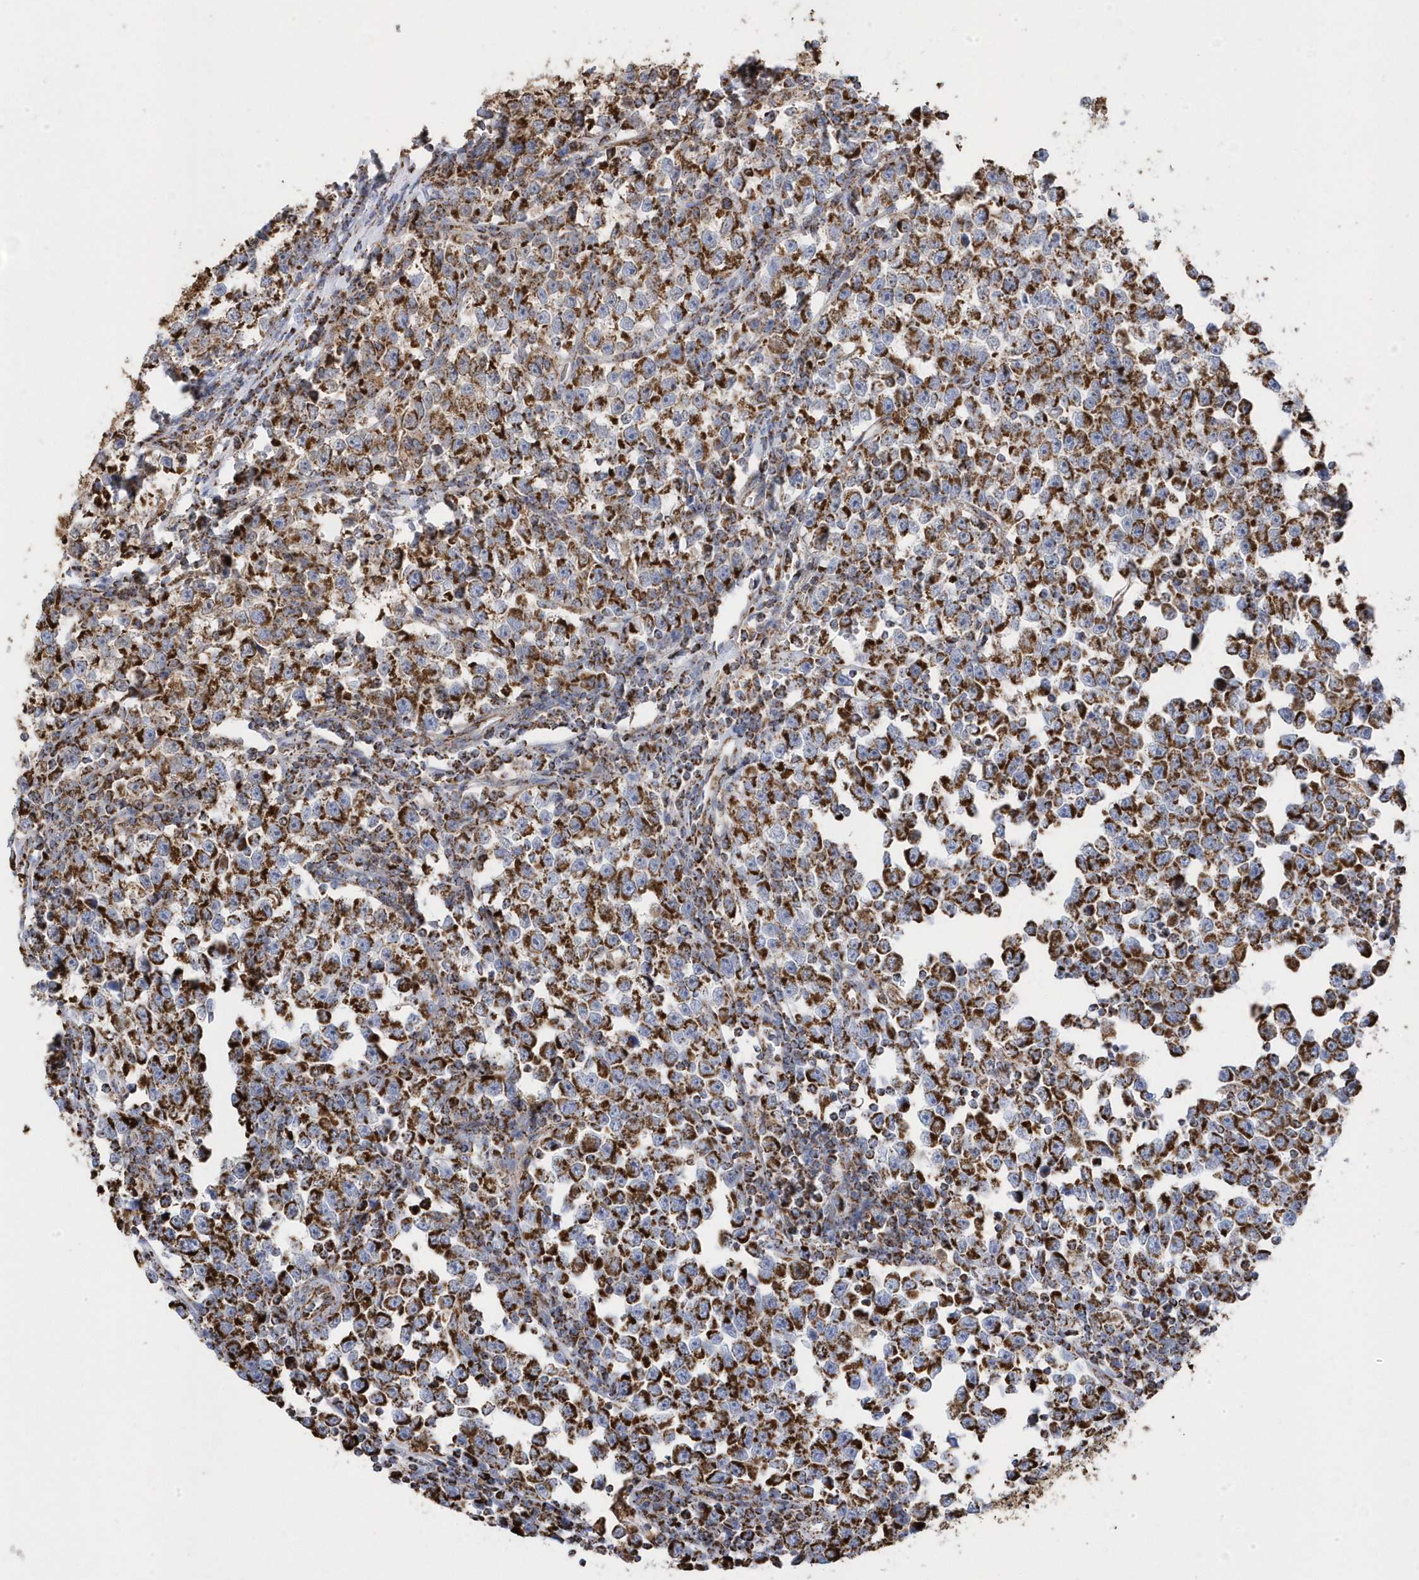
{"staining": {"intensity": "strong", "quantity": ">75%", "location": "cytoplasmic/membranous"}, "tissue": "testis cancer", "cell_type": "Tumor cells", "image_type": "cancer", "snomed": [{"axis": "morphology", "description": "Normal tissue, NOS"}, {"axis": "morphology", "description": "Seminoma, NOS"}, {"axis": "topography", "description": "Testis"}], "caption": "Seminoma (testis) tissue shows strong cytoplasmic/membranous staining in about >75% of tumor cells, visualized by immunohistochemistry.", "gene": "GTPBP8", "patient": {"sex": "male", "age": 43}}